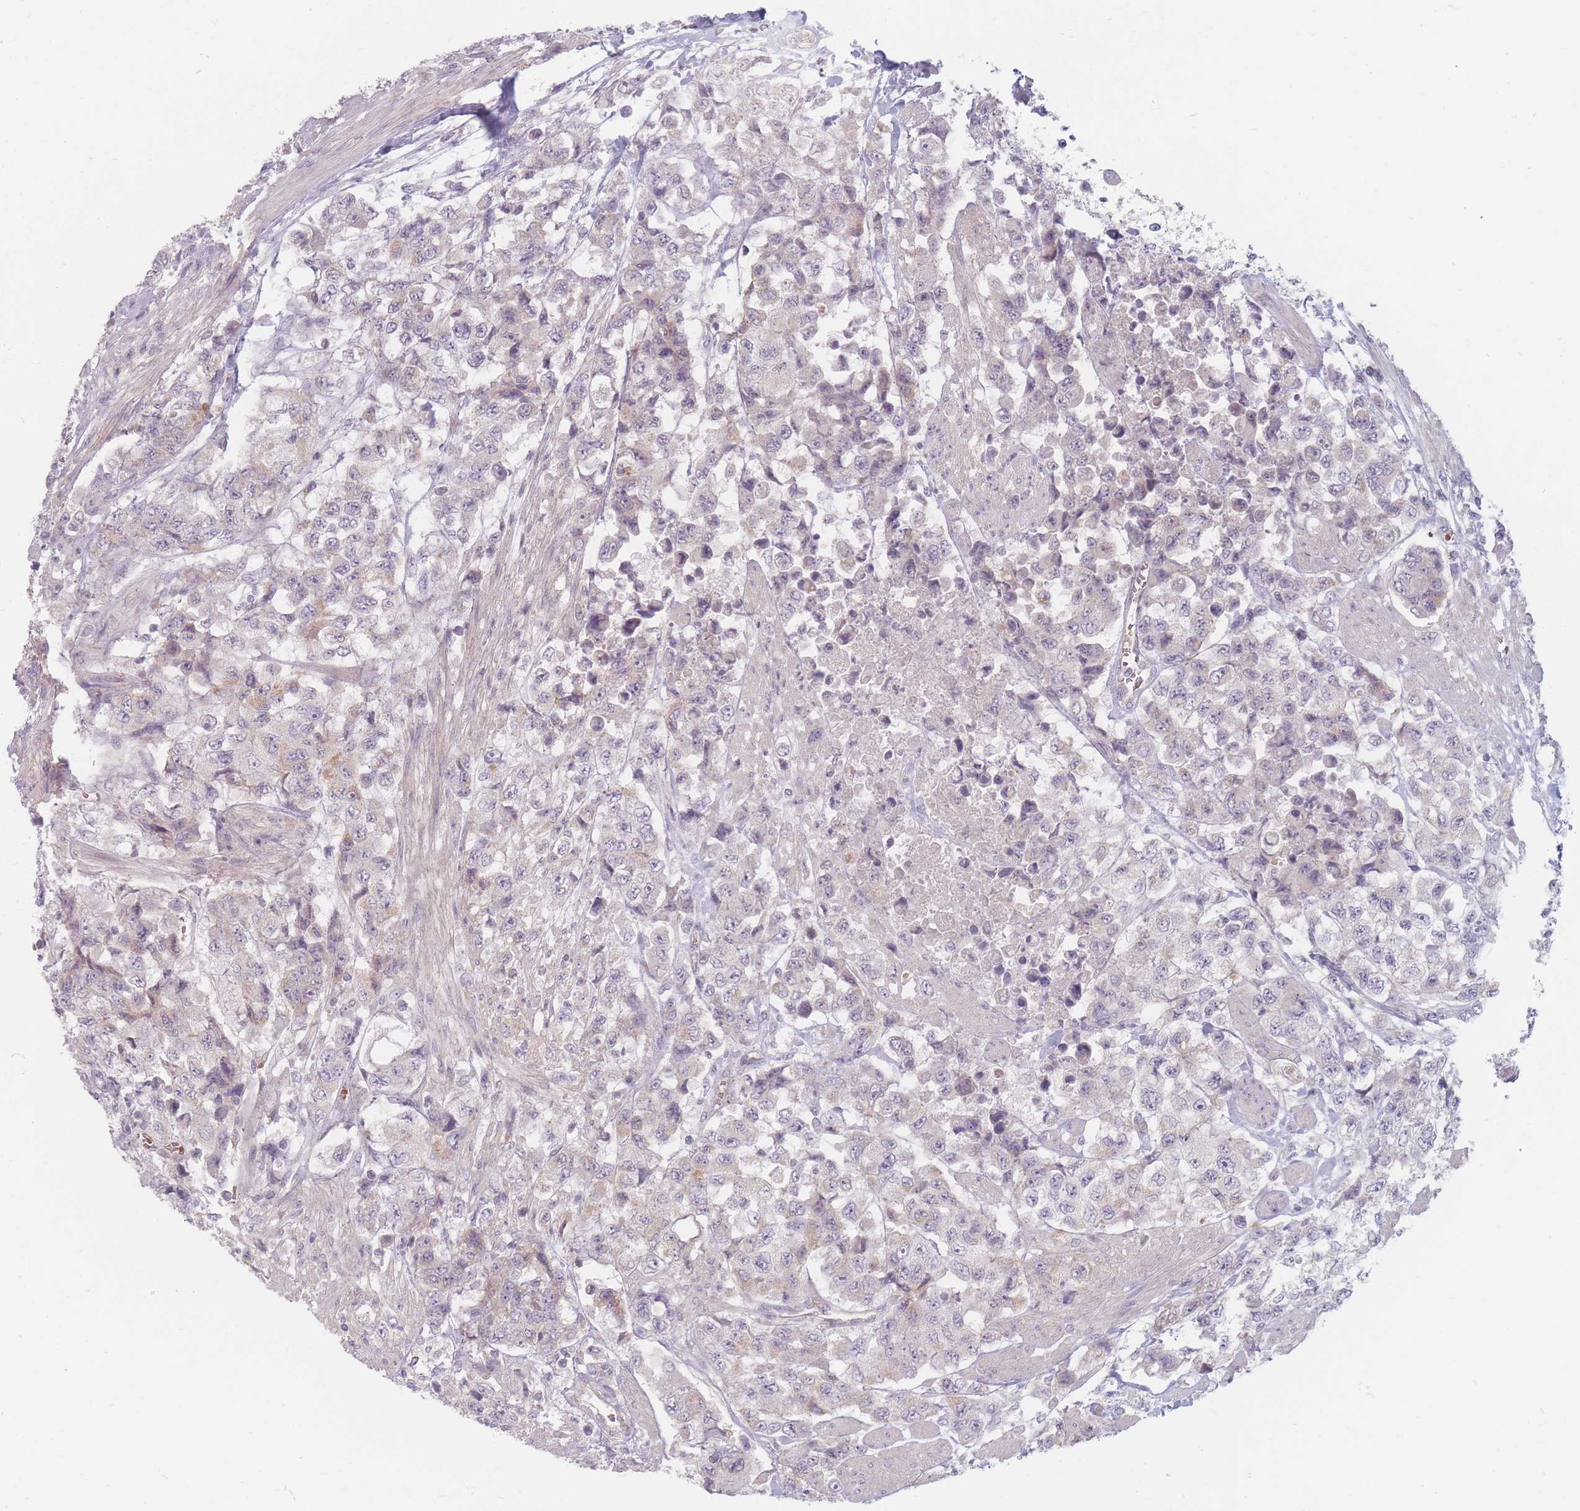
{"staining": {"intensity": "negative", "quantity": "none", "location": "none"}, "tissue": "urothelial cancer", "cell_type": "Tumor cells", "image_type": "cancer", "snomed": [{"axis": "morphology", "description": "Urothelial carcinoma, High grade"}, {"axis": "topography", "description": "Urinary bladder"}], "caption": "Human urothelial carcinoma (high-grade) stained for a protein using immunohistochemistry displays no staining in tumor cells.", "gene": "CHCHD7", "patient": {"sex": "female", "age": 78}}